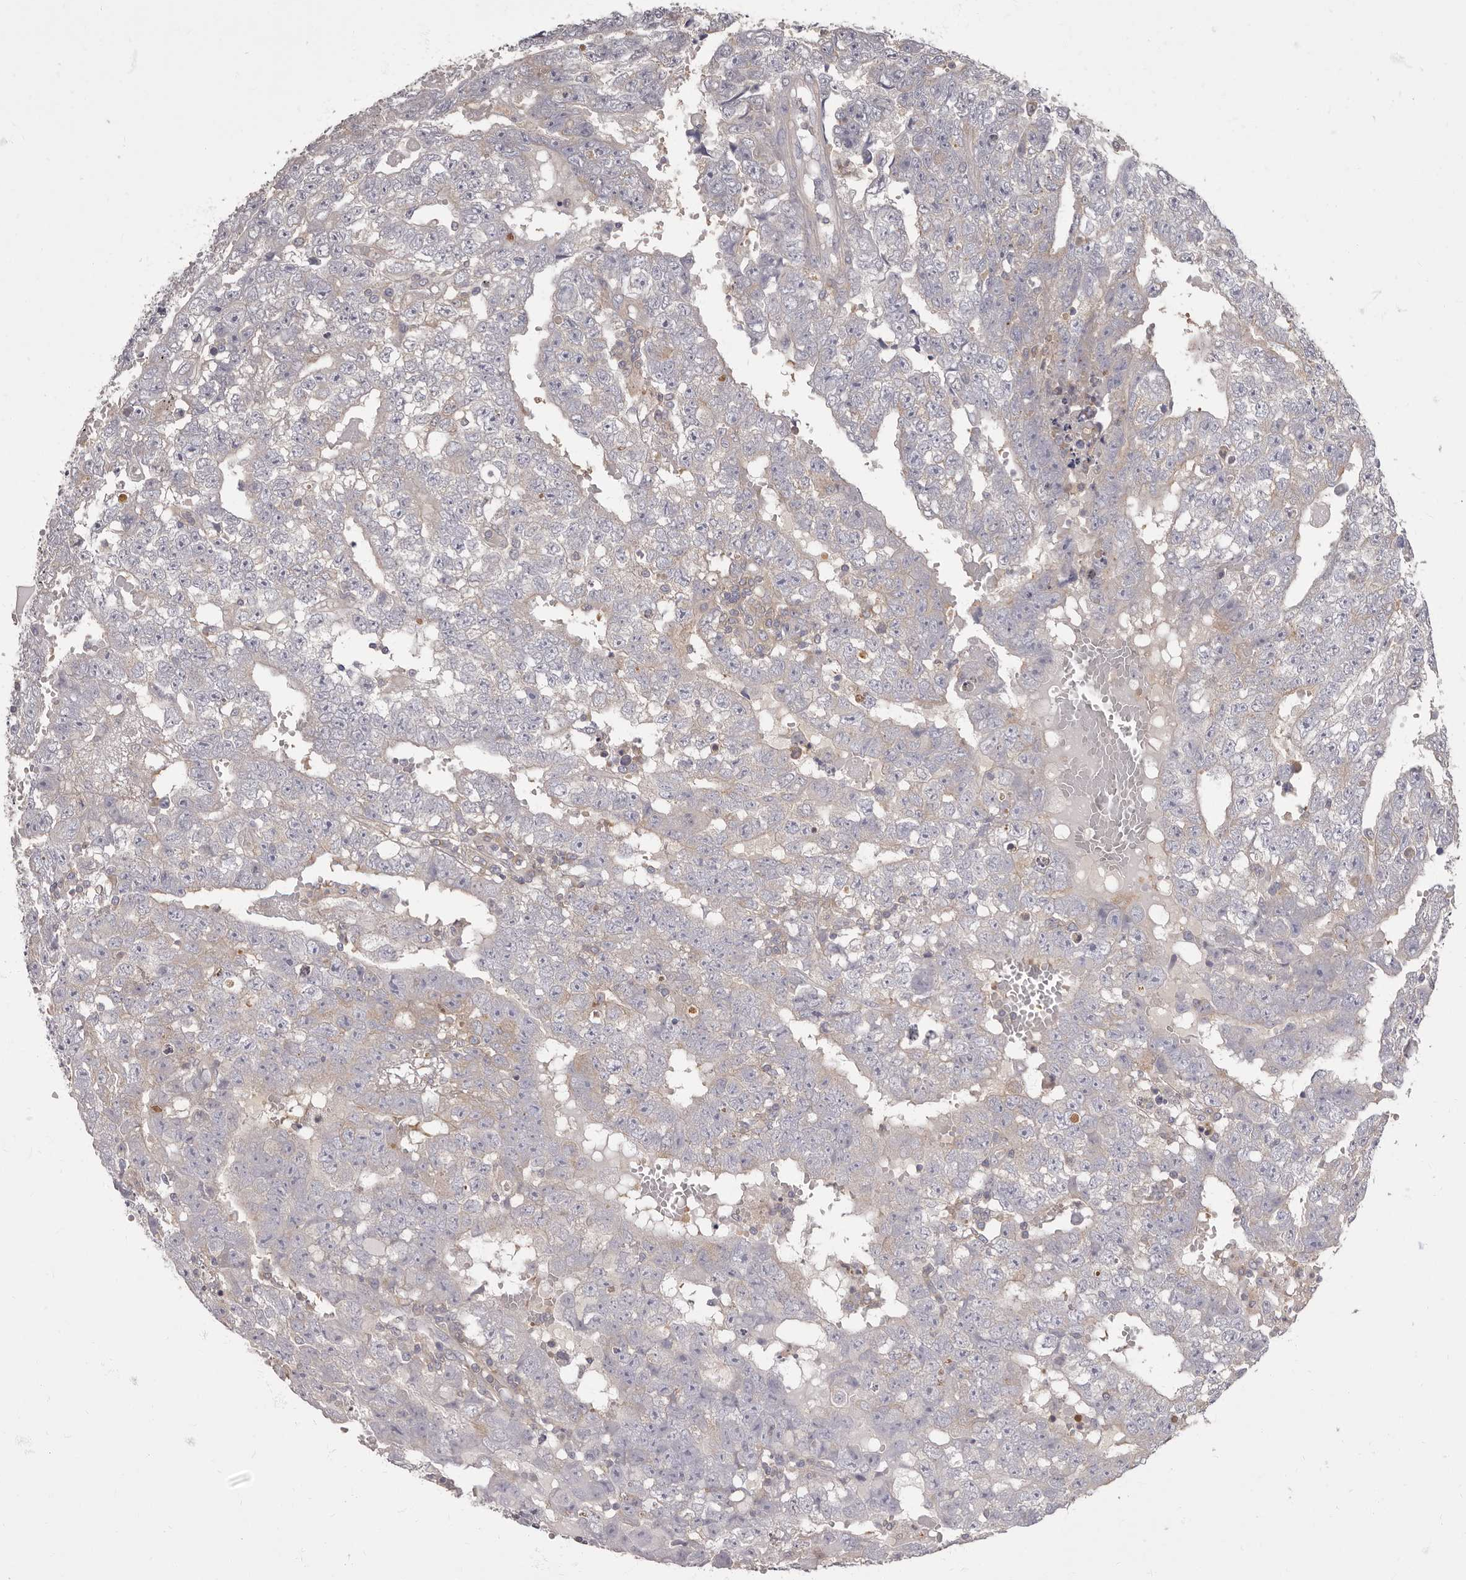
{"staining": {"intensity": "weak", "quantity": "<25%", "location": "cytoplasmic/membranous"}, "tissue": "testis cancer", "cell_type": "Tumor cells", "image_type": "cancer", "snomed": [{"axis": "morphology", "description": "Carcinoma, Embryonal, NOS"}, {"axis": "topography", "description": "Testis"}], "caption": "Immunohistochemistry of embryonal carcinoma (testis) reveals no staining in tumor cells.", "gene": "APEH", "patient": {"sex": "male", "age": 25}}